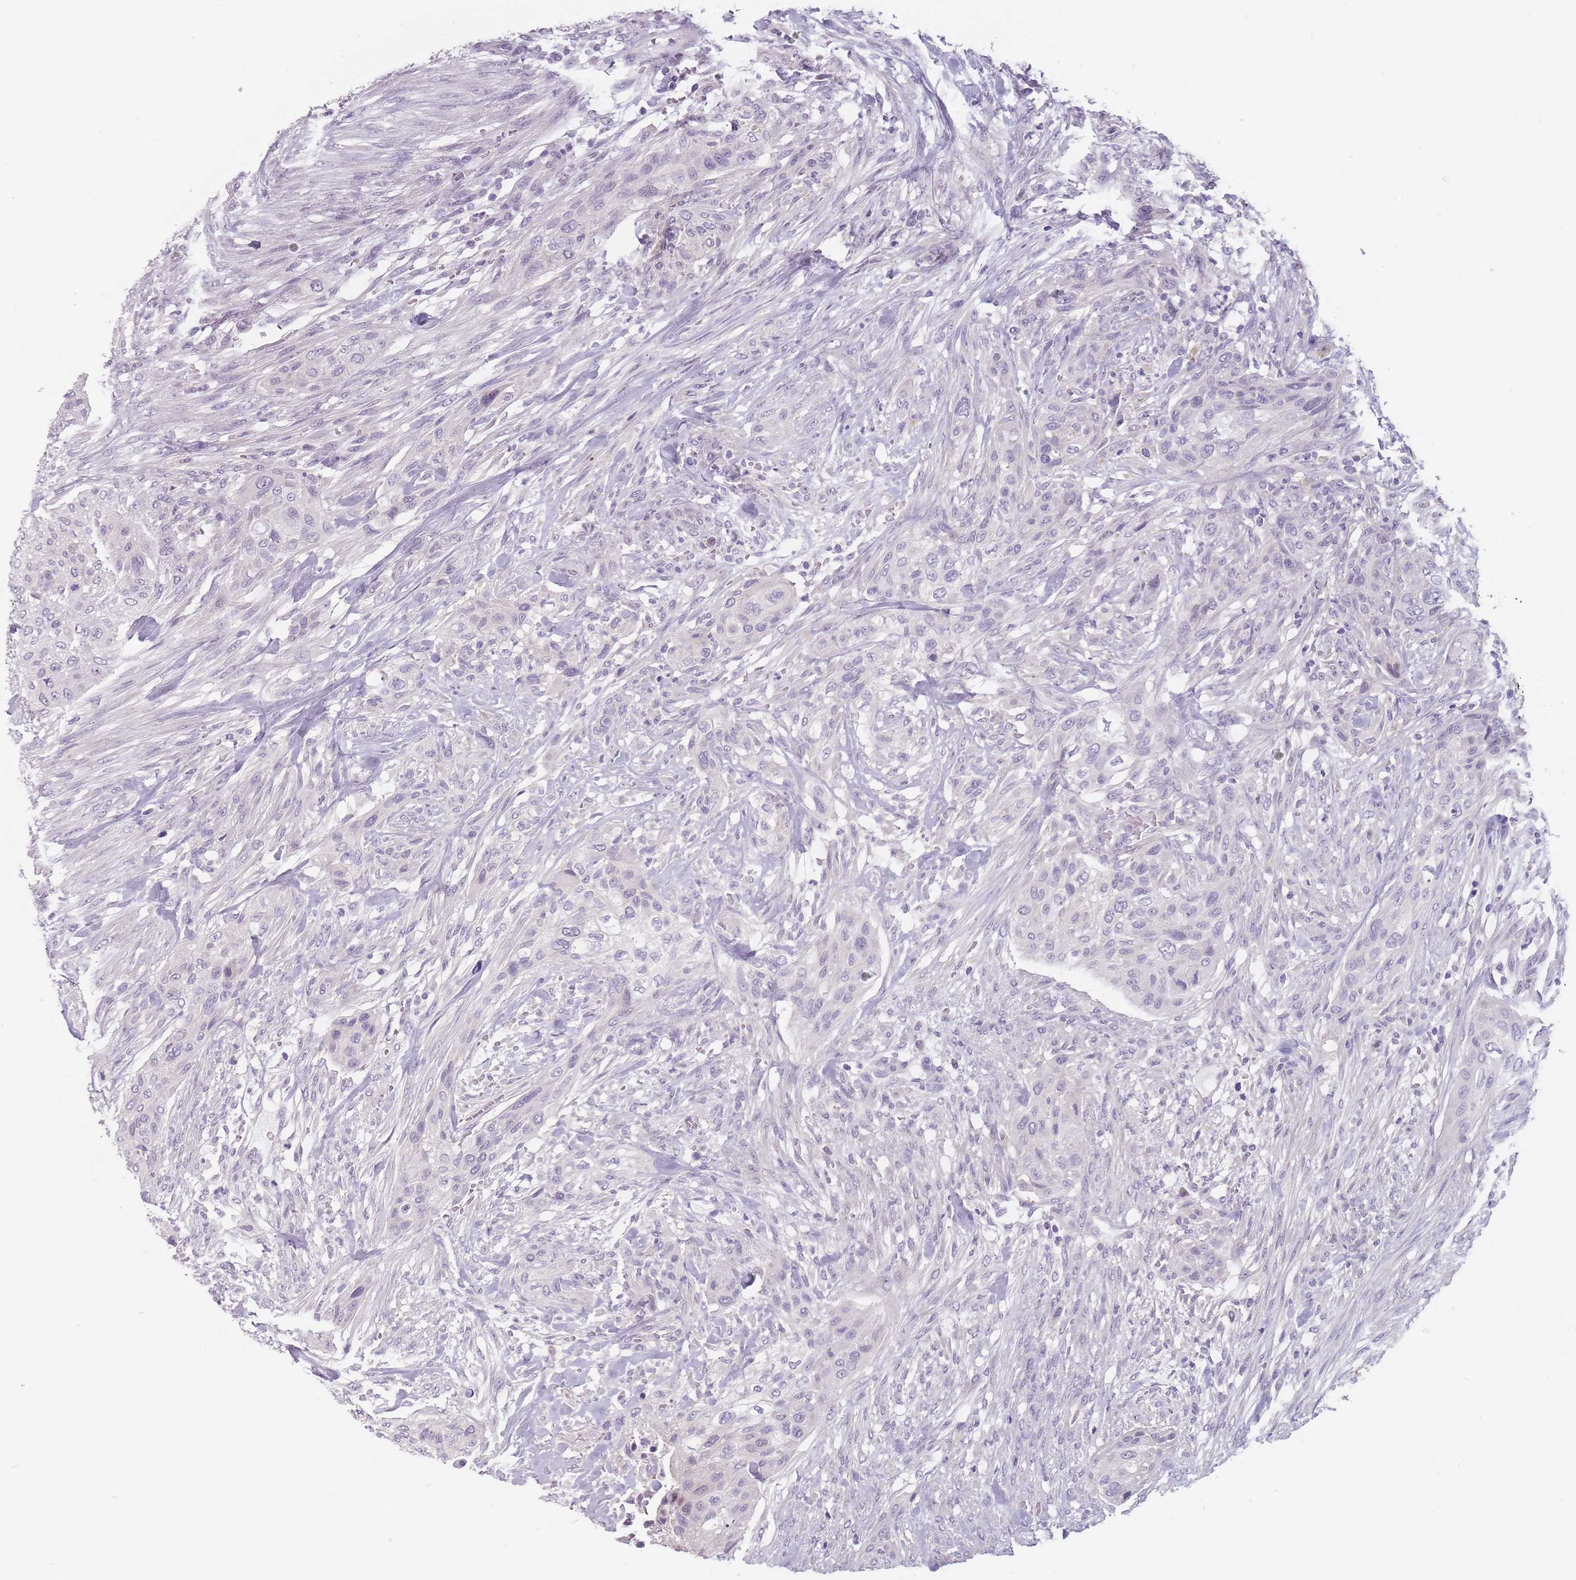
{"staining": {"intensity": "negative", "quantity": "none", "location": "none"}, "tissue": "urothelial cancer", "cell_type": "Tumor cells", "image_type": "cancer", "snomed": [{"axis": "morphology", "description": "Urothelial carcinoma, High grade"}, {"axis": "topography", "description": "Urinary bladder"}], "caption": "Immunohistochemical staining of human high-grade urothelial carcinoma exhibits no significant staining in tumor cells.", "gene": "CEP19", "patient": {"sex": "male", "age": 35}}